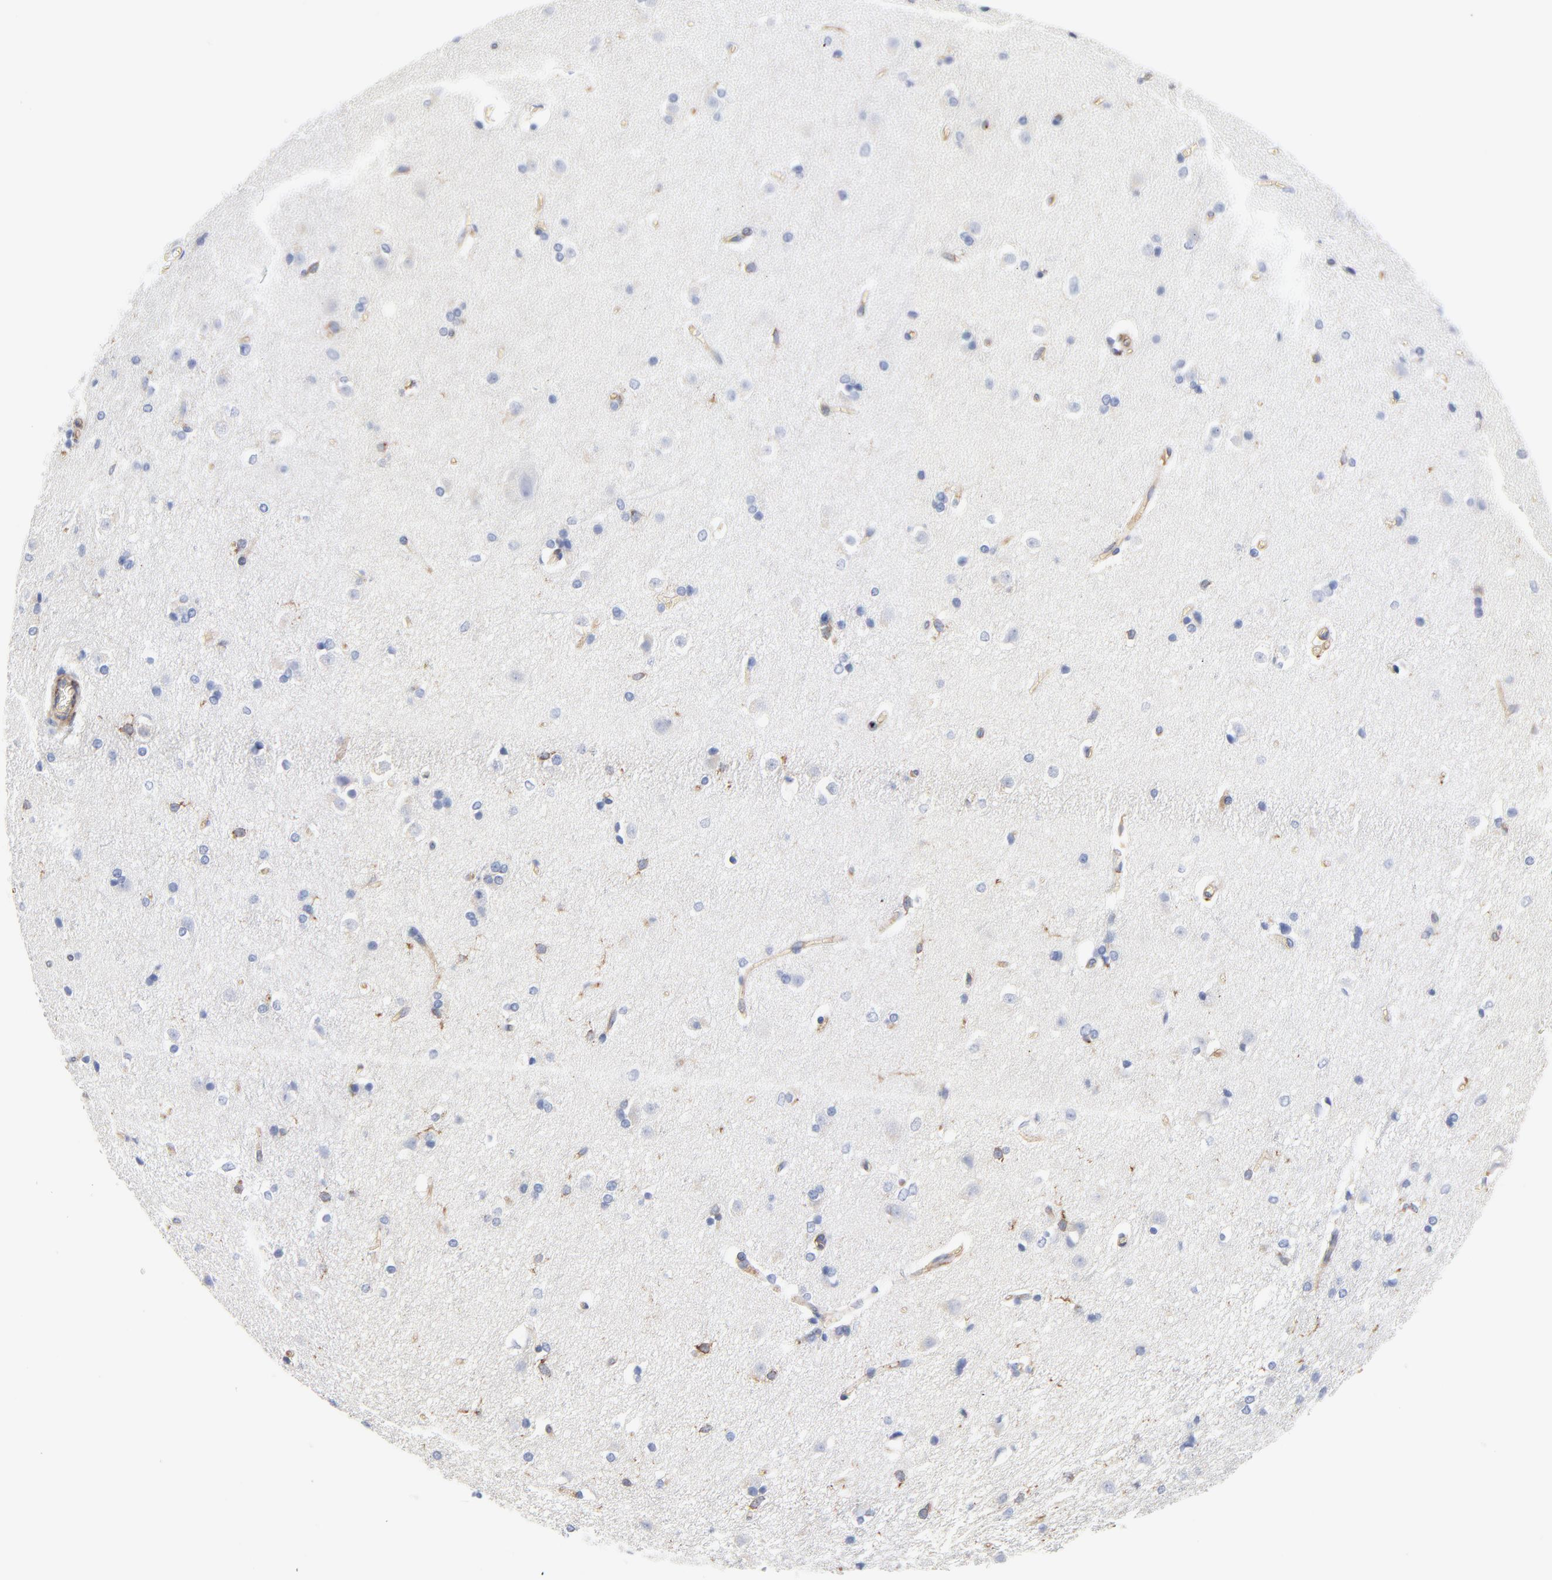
{"staining": {"intensity": "negative", "quantity": "none", "location": "none"}, "tissue": "caudate", "cell_type": "Glial cells", "image_type": "normal", "snomed": [{"axis": "morphology", "description": "Normal tissue, NOS"}, {"axis": "topography", "description": "Lateral ventricle wall"}], "caption": "A high-resolution photomicrograph shows immunohistochemistry staining of unremarkable caudate, which displays no significant staining in glial cells. (DAB immunohistochemistry visualized using brightfield microscopy, high magnification).", "gene": "CD2AP", "patient": {"sex": "female", "age": 19}}